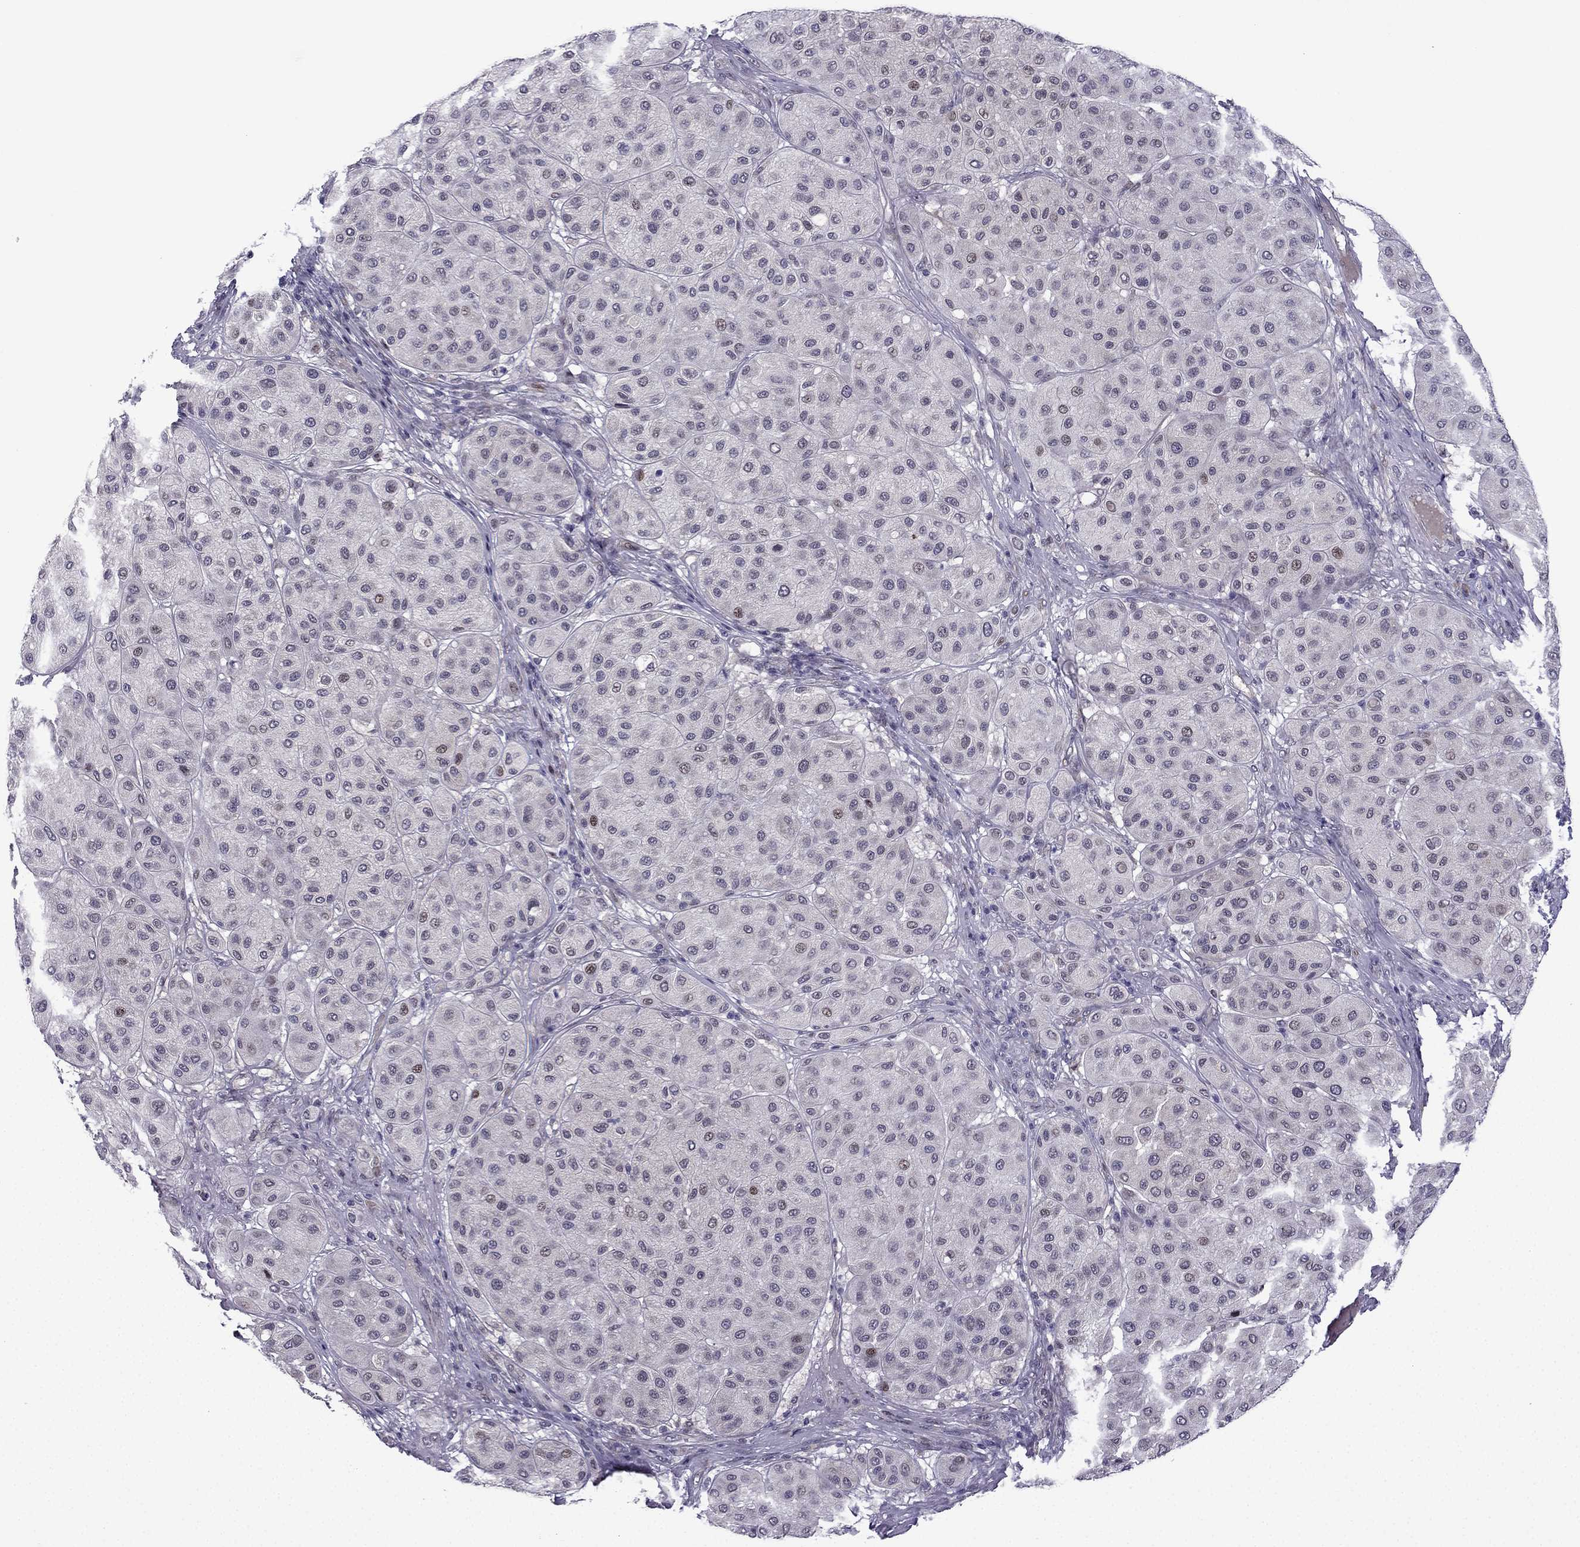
{"staining": {"intensity": "weak", "quantity": "<25%", "location": "nuclear"}, "tissue": "melanoma", "cell_type": "Tumor cells", "image_type": "cancer", "snomed": [{"axis": "morphology", "description": "Malignant melanoma, Metastatic site"}, {"axis": "topography", "description": "Smooth muscle"}], "caption": "A high-resolution image shows IHC staining of melanoma, which reveals no significant staining in tumor cells.", "gene": "FGF3", "patient": {"sex": "male", "age": 41}}